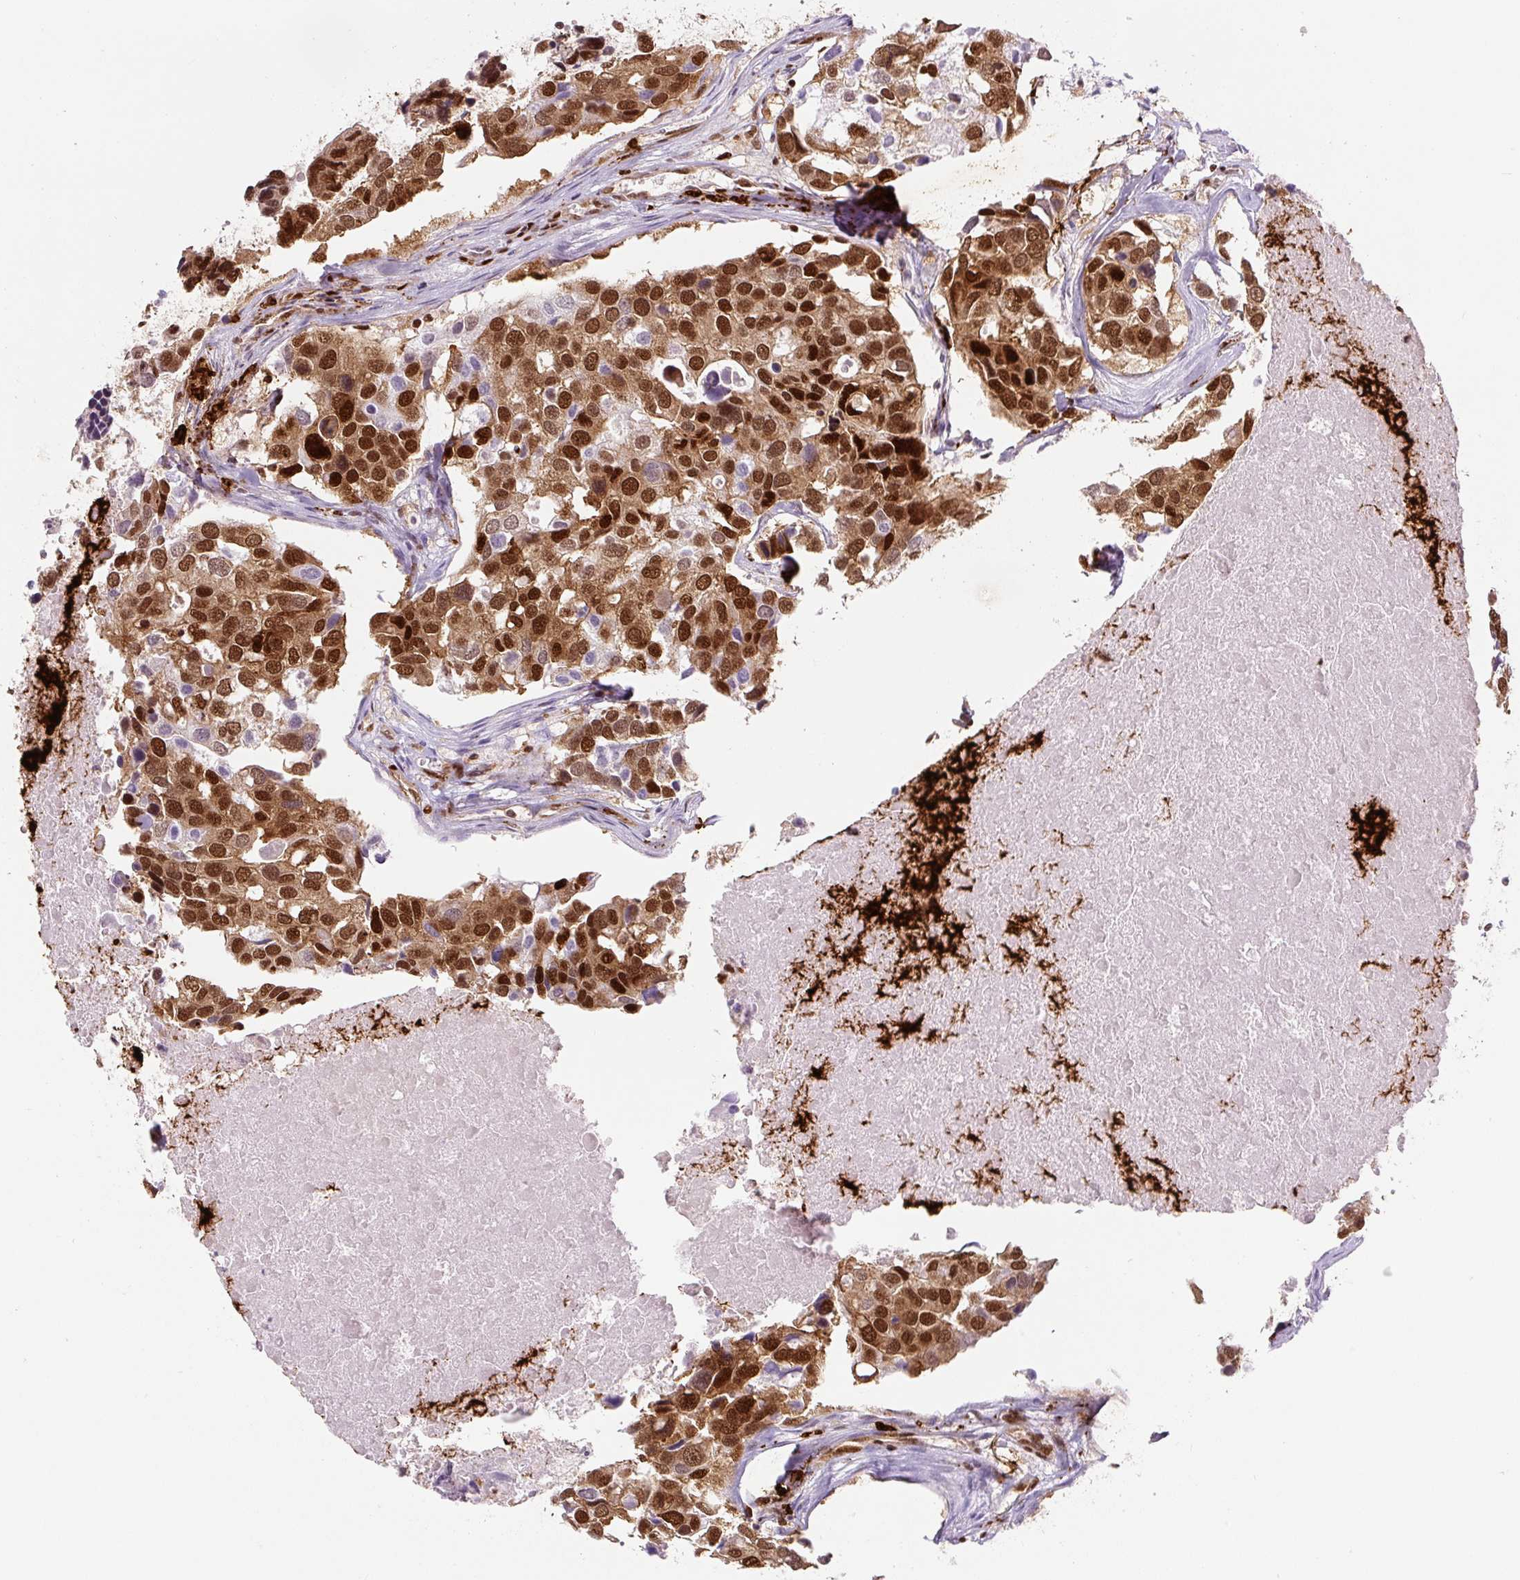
{"staining": {"intensity": "strong", "quantity": ">75%", "location": "nuclear"}, "tissue": "breast cancer", "cell_type": "Tumor cells", "image_type": "cancer", "snomed": [{"axis": "morphology", "description": "Duct carcinoma"}, {"axis": "topography", "description": "Breast"}], "caption": "Tumor cells display high levels of strong nuclear positivity in about >75% of cells in infiltrating ductal carcinoma (breast).", "gene": "FUS", "patient": {"sex": "female", "age": 83}}